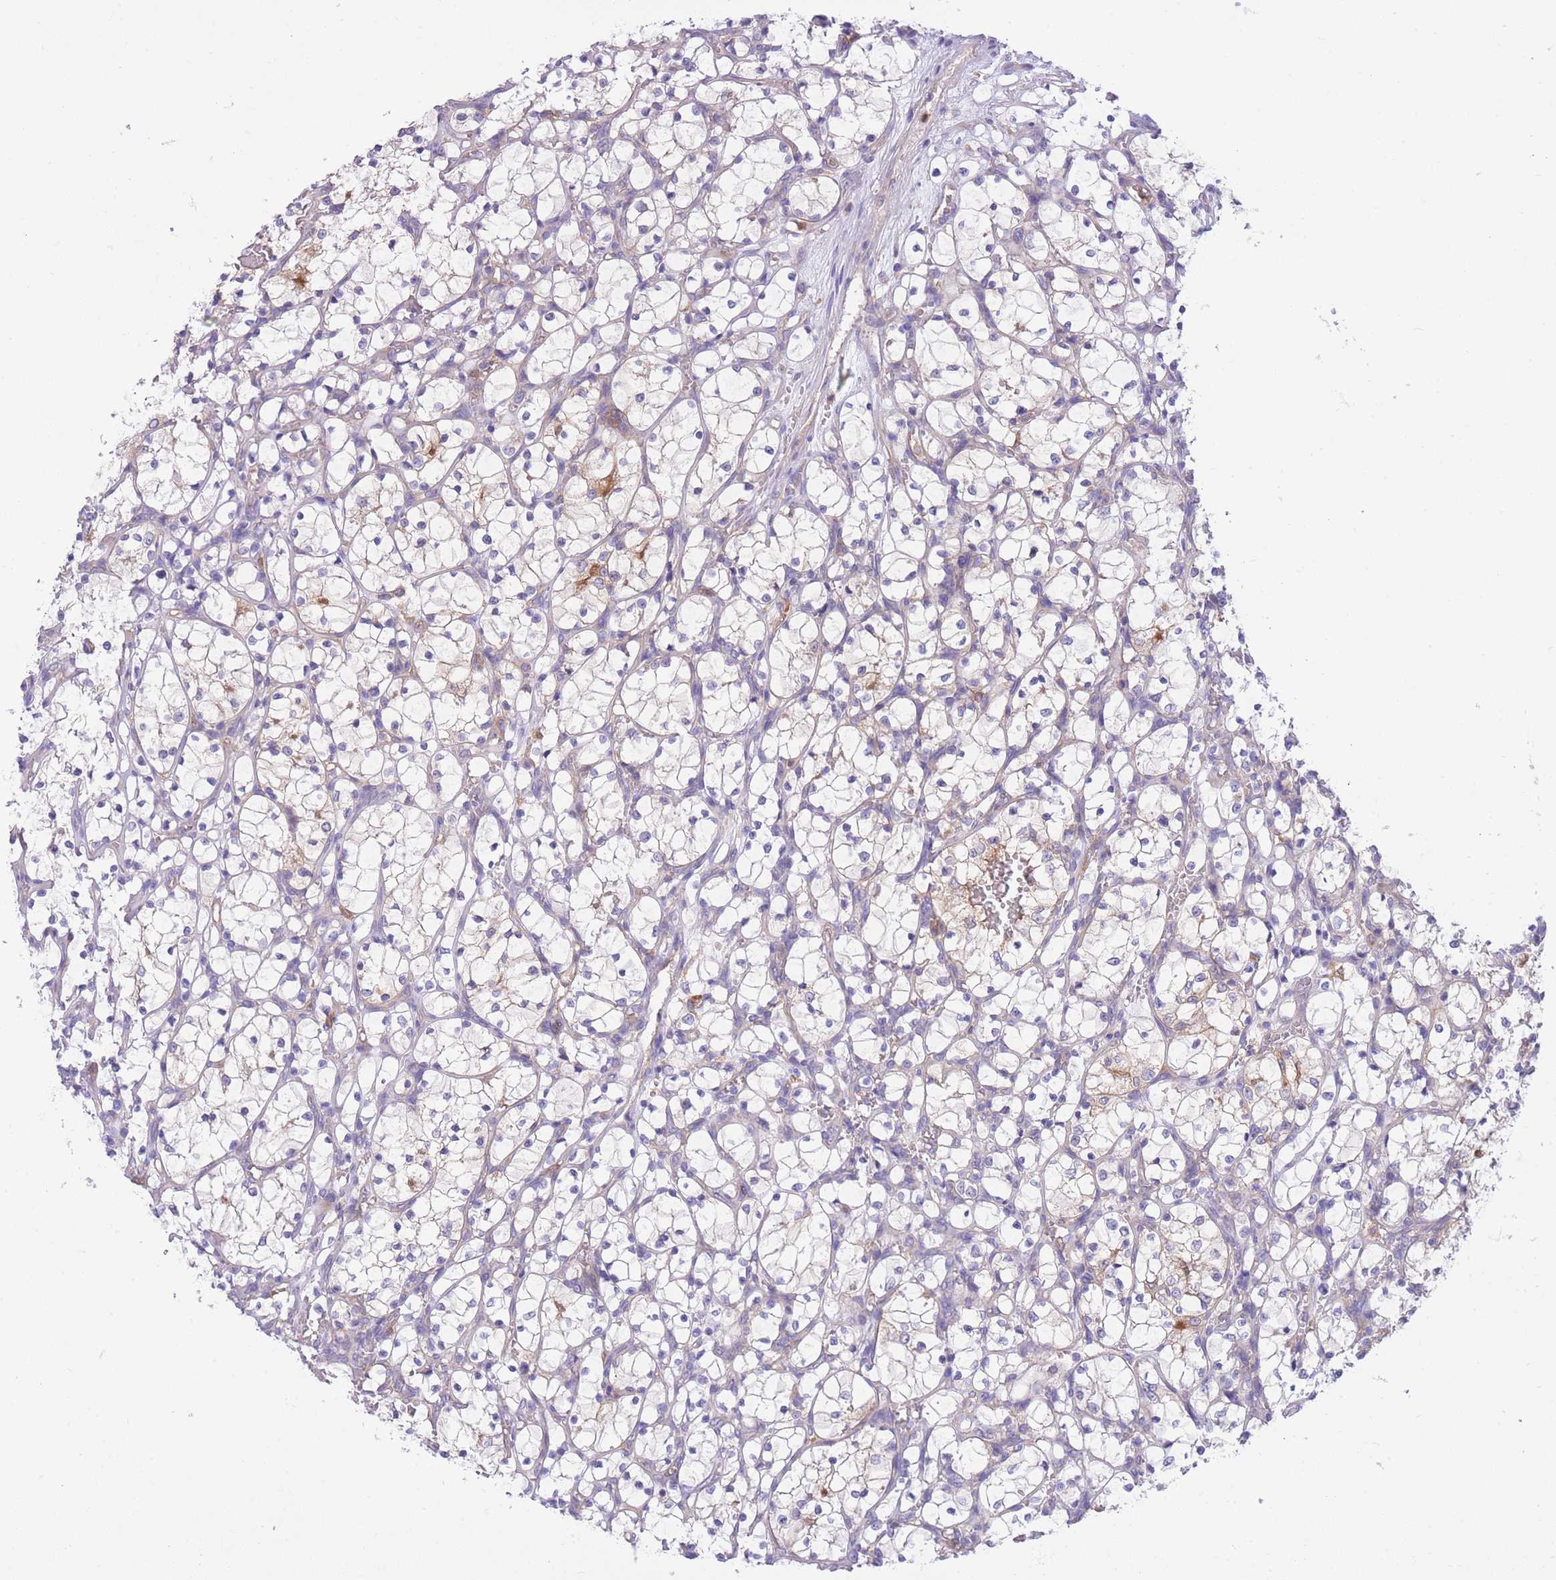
{"staining": {"intensity": "weak", "quantity": "<25%", "location": "cytoplasmic/membranous"}, "tissue": "renal cancer", "cell_type": "Tumor cells", "image_type": "cancer", "snomed": [{"axis": "morphology", "description": "Adenocarcinoma, NOS"}, {"axis": "topography", "description": "Kidney"}], "caption": "DAB (3,3'-diaminobenzidine) immunohistochemical staining of human adenocarcinoma (renal) displays no significant staining in tumor cells.", "gene": "NAMPT", "patient": {"sex": "female", "age": 69}}